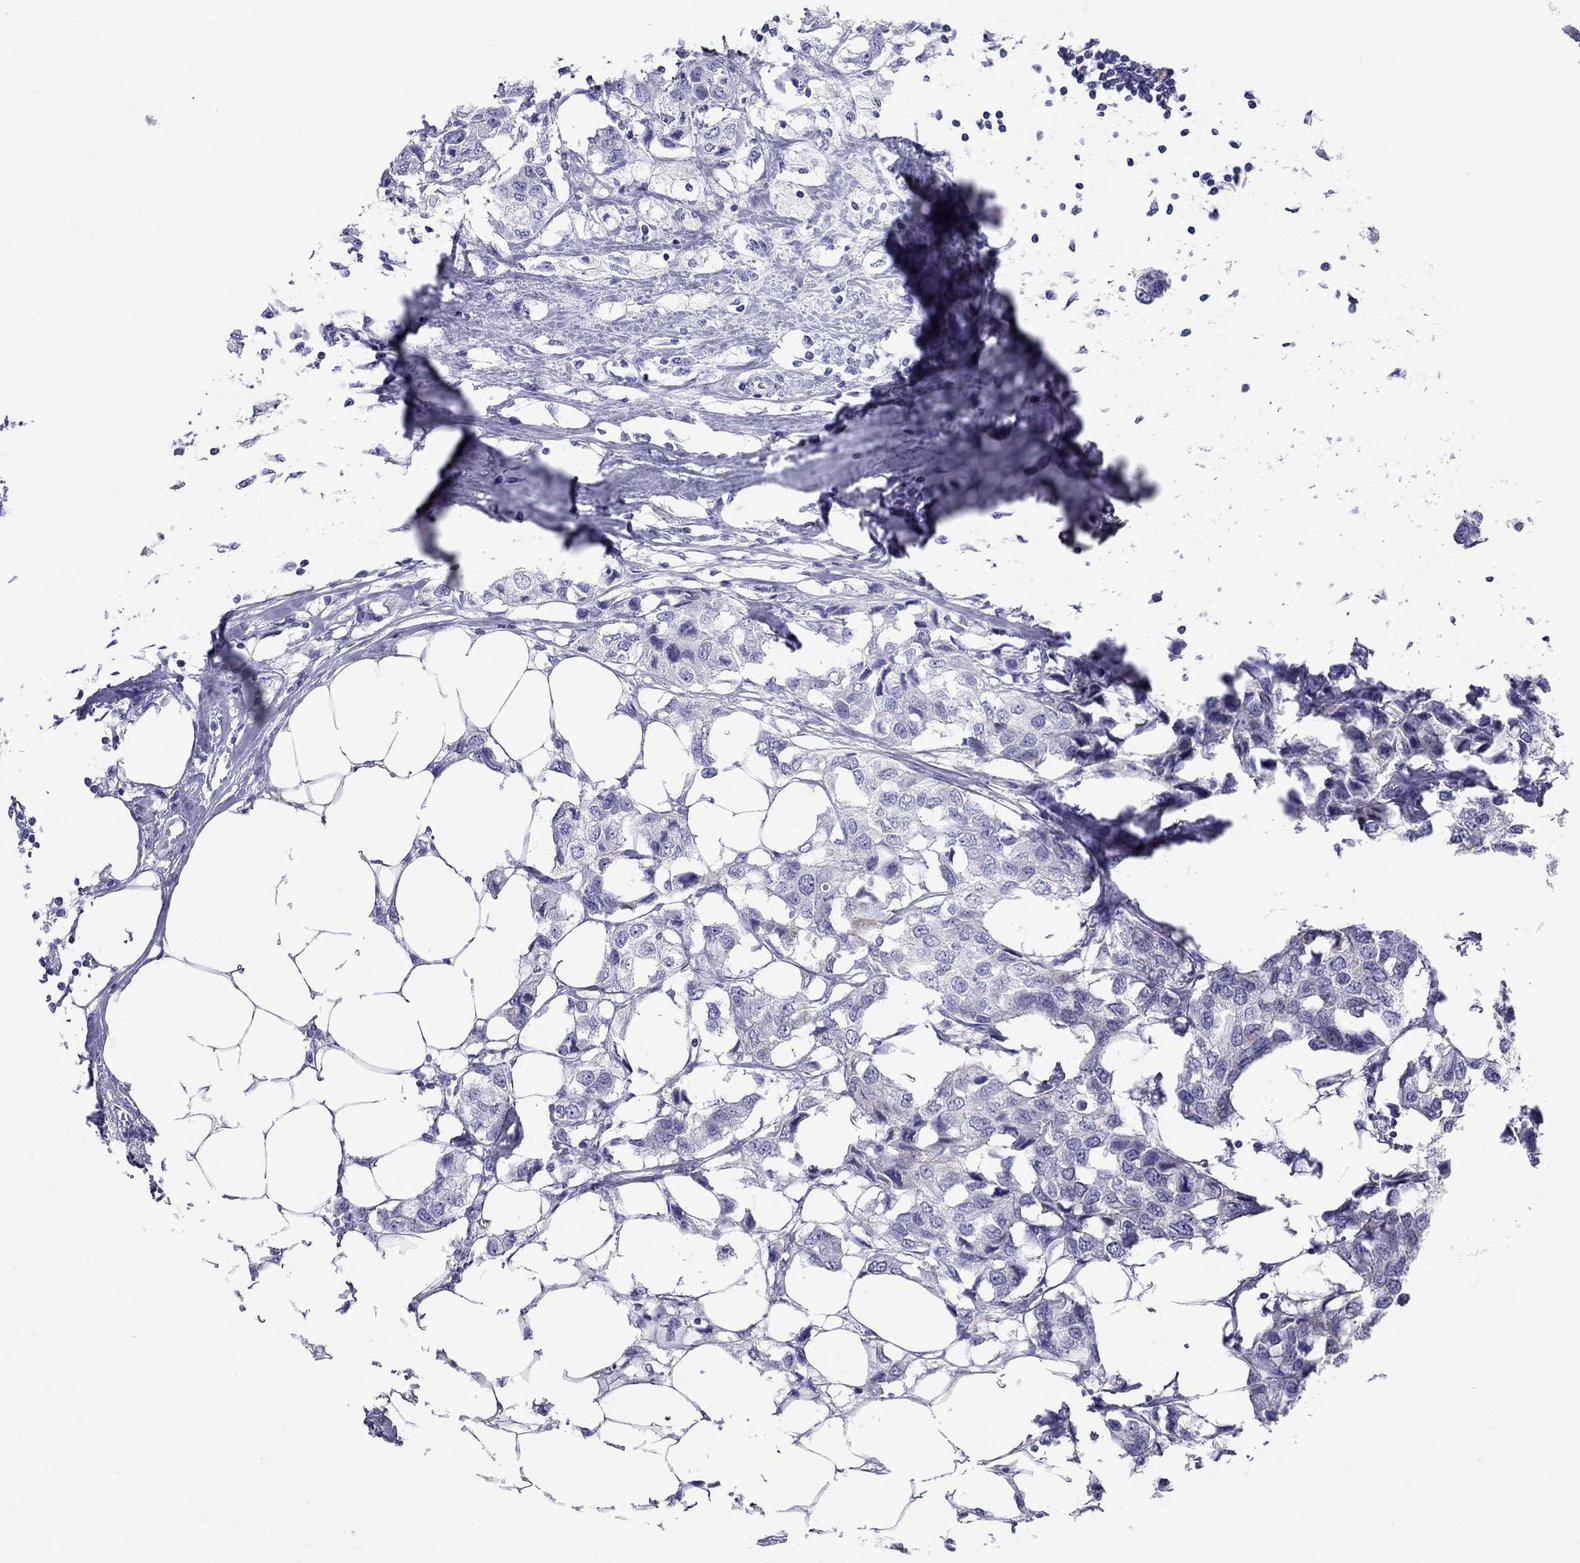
{"staining": {"intensity": "negative", "quantity": "none", "location": "none"}, "tissue": "breast cancer", "cell_type": "Tumor cells", "image_type": "cancer", "snomed": [{"axis": "morphology", "description": "Duct carcinoma"}, {"axis": "topography", "description": "Breast"}], "caption": "Immunohistochemistry (IHC) of breast infiltrating ductal carcinoma displays no expression in tumor cells.", "gene": "GRIA2", "patient": {"sex": "female", "age": 80}}